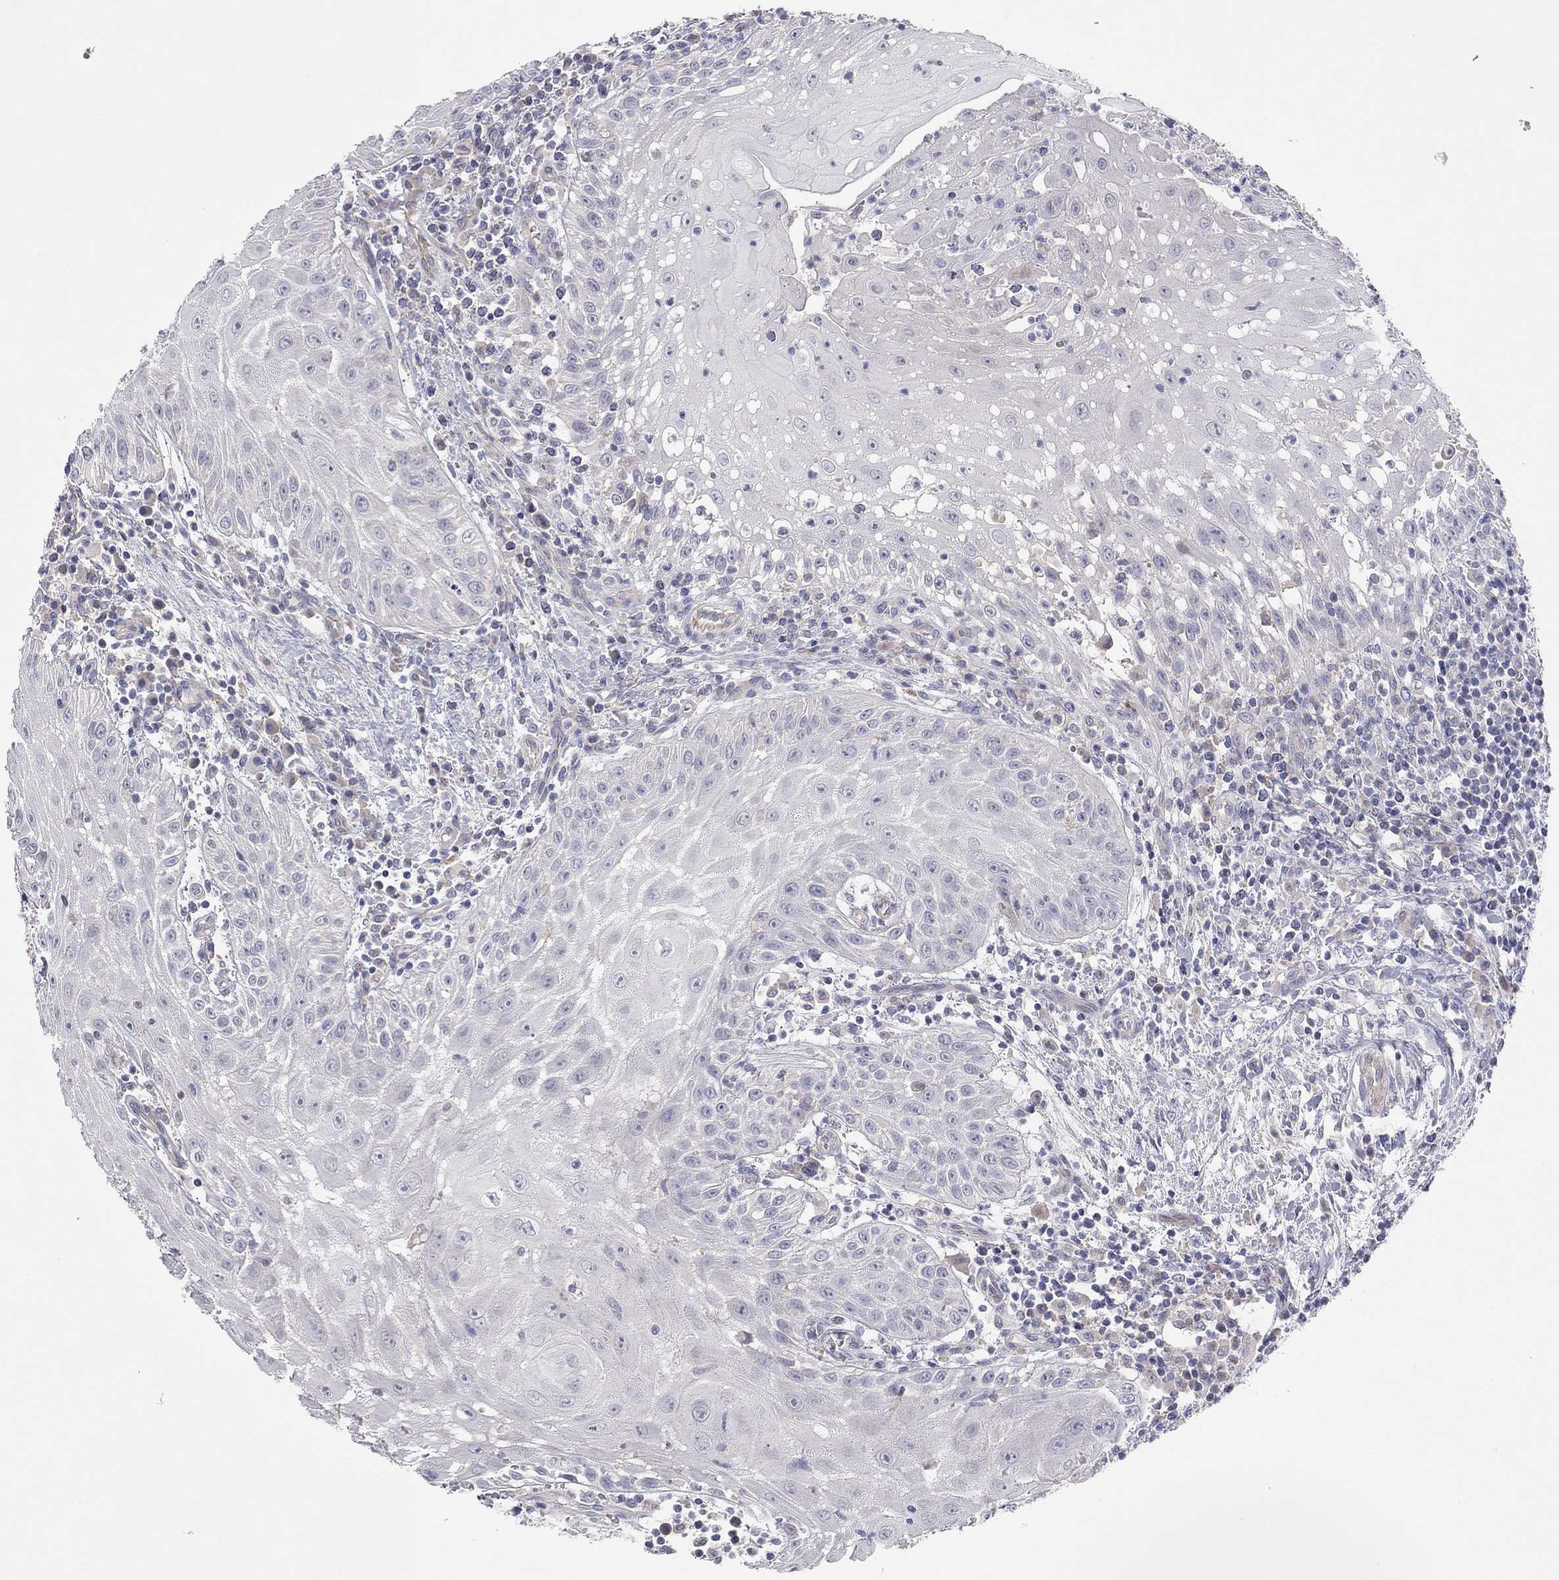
{"staining": {"intensity": "negative", "quantity": "none", "location": "none"}, "tissue": "head and neck cancer", "cell_type": "Tumor cells", "image_type": "cancer", "snomed": [{"axis": "morphology", "description": "Squamous cell carcinoma, NOS"}, {"axis": "topography", "description": "Oral tissue"}, {"axis": "topography", "description": "Head-Neck"}], "caption": "Immunohistochemistry histopathology image of squamous cell carcinoma (head and neck) stained for a protein (brown), which exhibits no expression in tumor cells.", "gene": "KCNB1", "patient": {"sex": "male", "age": 58}}